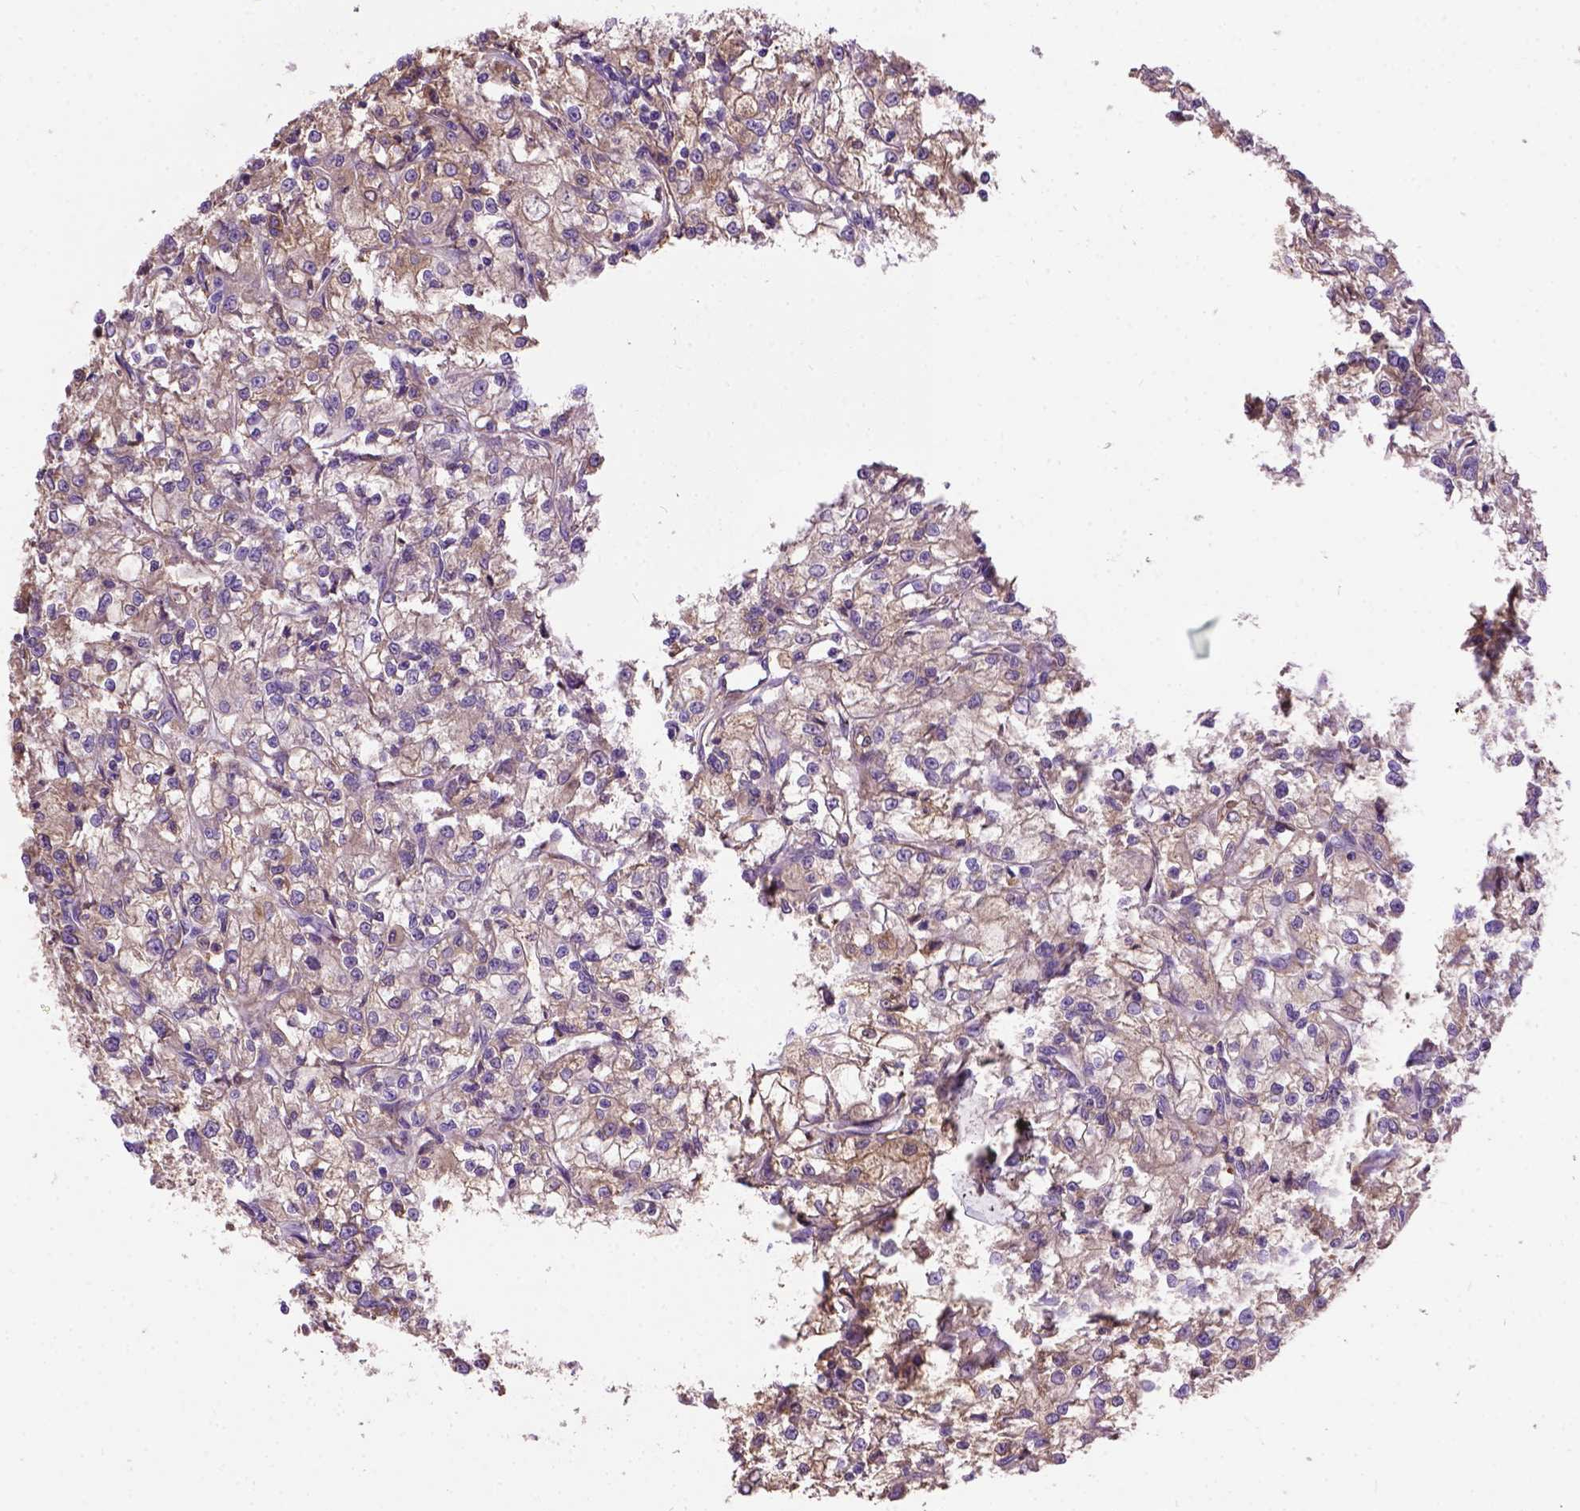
{"staining": {"intensity": "moderate", "quantity": ">75%", "location": "cytoplasmic/membranous"}, "tissue": "renal cancer", "cell_type": "Tumor cells", "image_type": "cancer", "snomed": [{"axis": "morphology", "description": "Adenocarcinoma, NOS"}, {"axis": "topography", "description": "Kidney"}], "caption": "Renal adenocarcinoma stained with immunohistochemistry (IHC) exhibits moderate cytoplasmic/membranous positivity in approximately >75% of tumor cells. The staining was performed using DAB, with brown indicating positive protein expression. Nuclei are stained blue with hematoxylin.", "gene": "SEMA4F", "patient": {"sex": "female", "age": 59}}